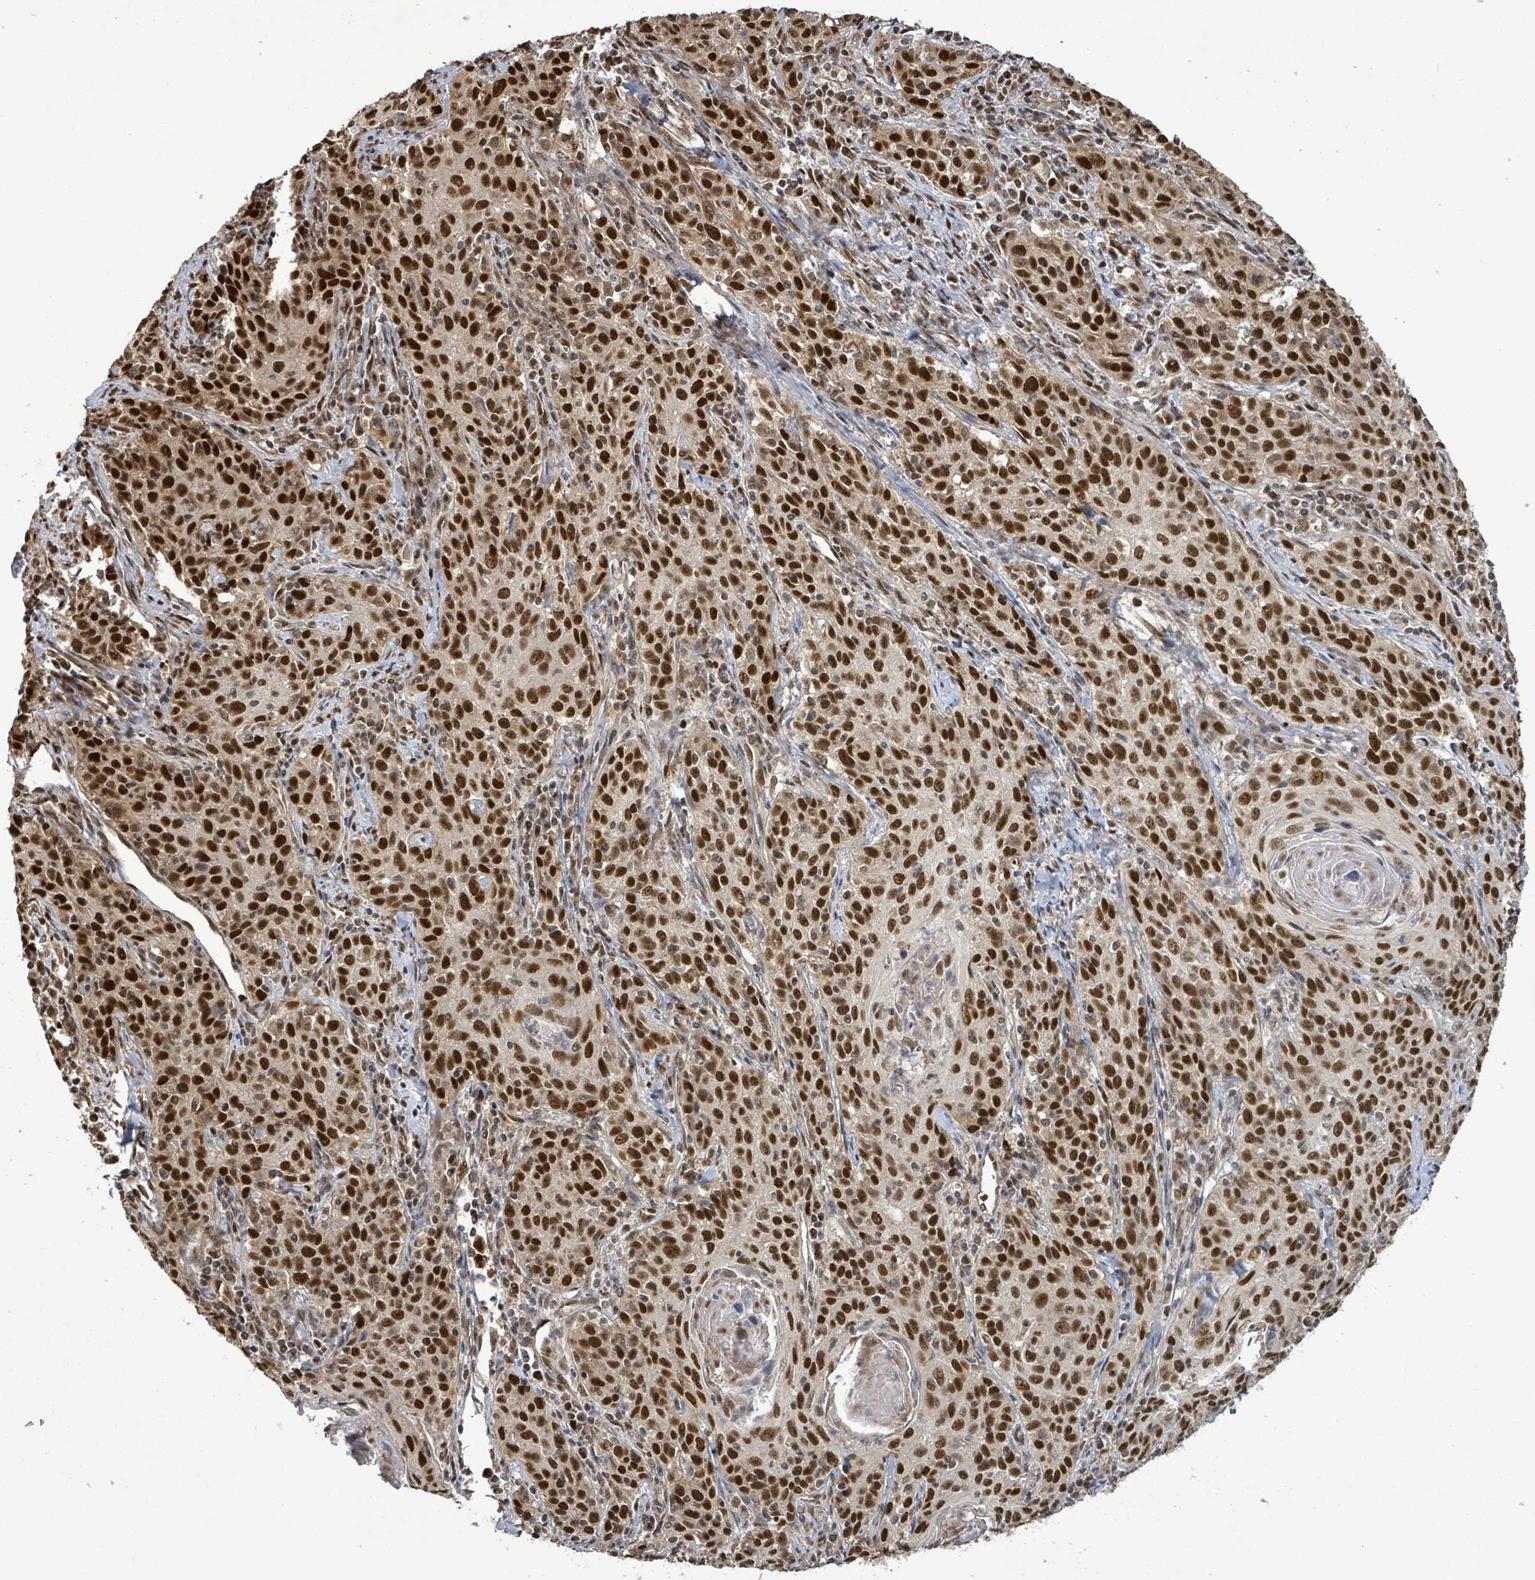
{"staining": {"intensity": "strong", "quantity": ">75%", "location": "nuclear"}, "tissue": "cervical cancer", "cell_type": "Tumor cells", "image_type": "cancer", "snomed": [{"axis": "morphology", "description": "Squamous cell carcinoma, NOS"}, {"axis": "topography", "description": "Cervix"}], "caption": "Protein staining of cervical squamous cell carcinoma tissue exhibits strong nuclear positivity in about >75% of tumor cells.", "gene": "PATZ1", "patient": {"sex": "female", "age": 57}}